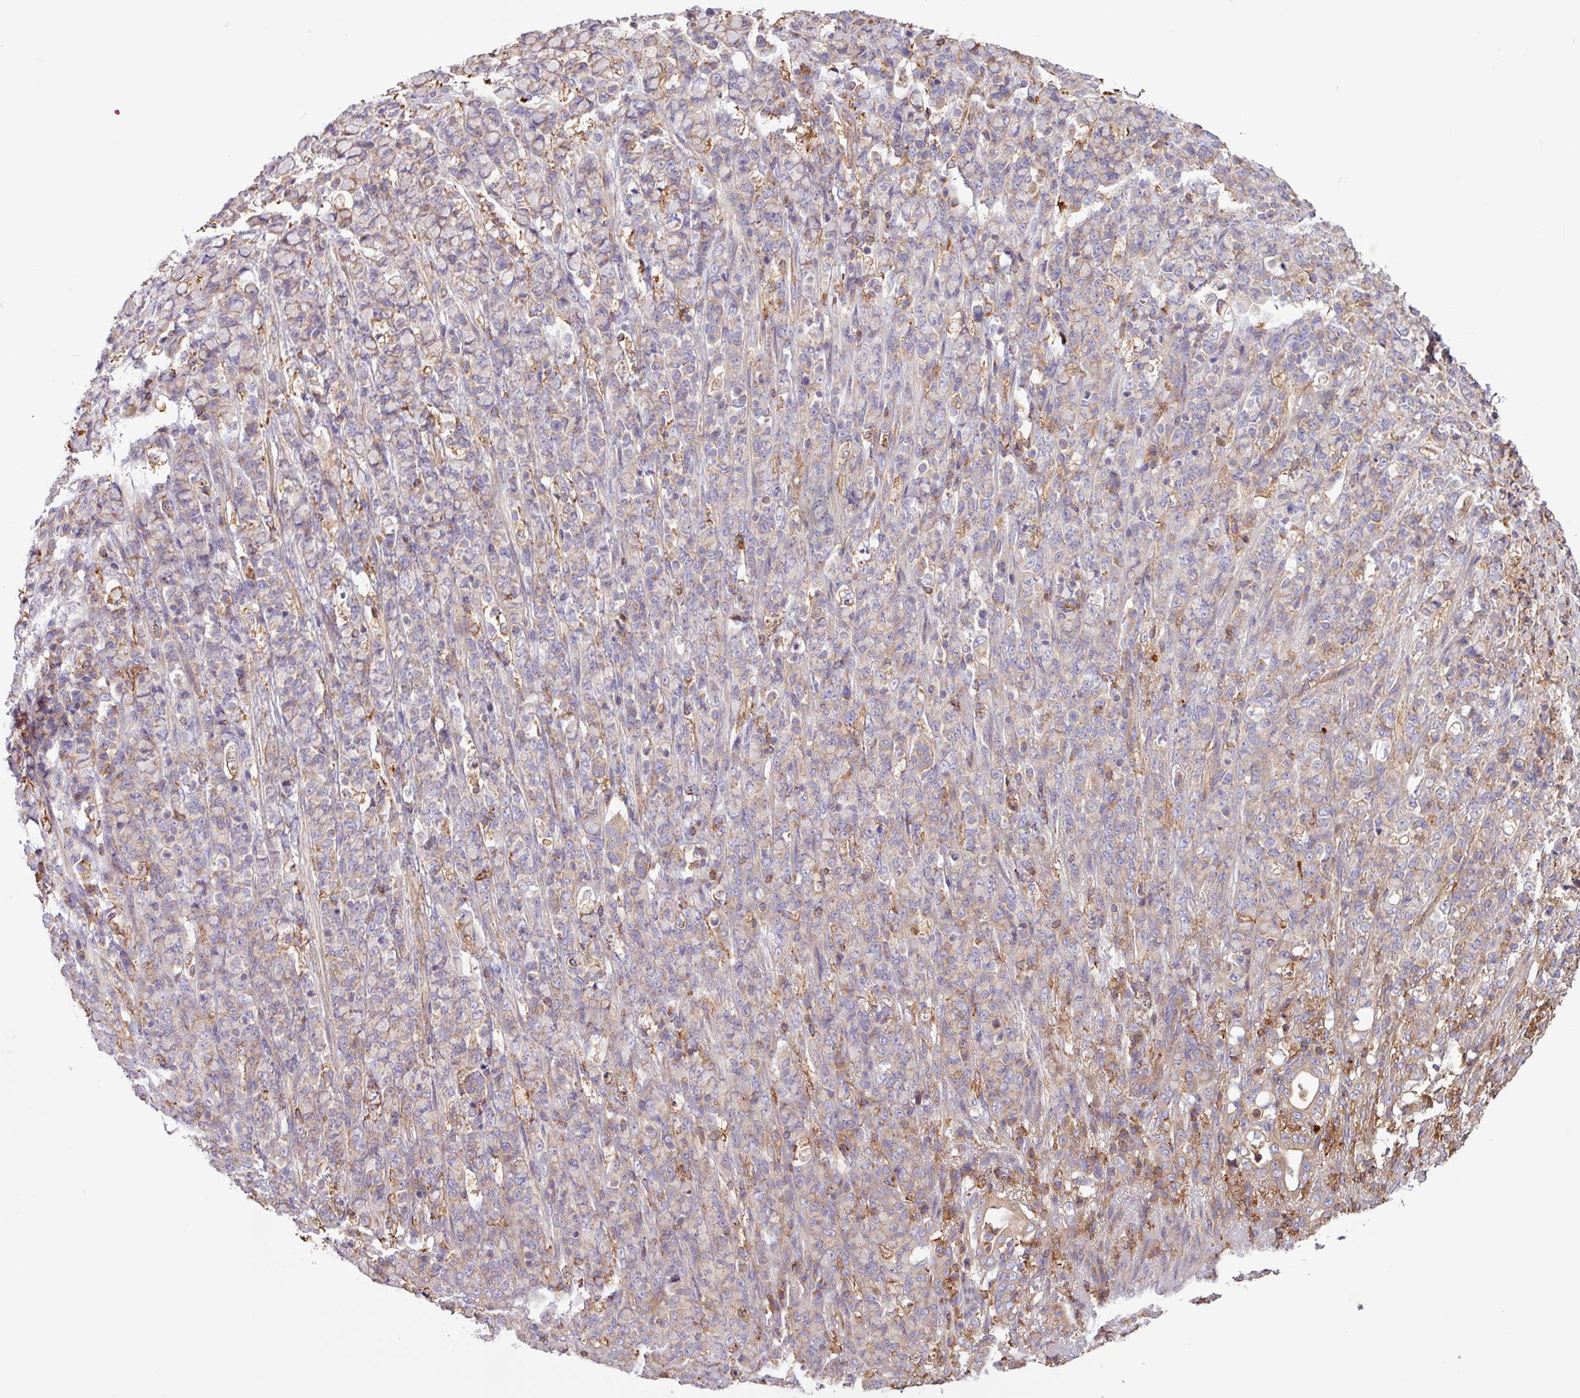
{"staining": {"intensity": "weak", "quantity": "25%-75%", "location": "cytoplasmic/membranous"}, "tissue": "stomach cancer", "cell_type": "Tumor cells", "image_type": "cancer", "snomed": [{"axis": "morphology", "description": "Normal tissue, NOS"}, {"axis": "morphology", "description": "Adenocarcinoma, NOS"}, {"axis": "topography", "description": "Stomach"}], "caption": "Adenocarcinoma (stomach) stained with a brown dye exhibits weak cytoplasmic/membranous positive expression in about 25%-75% of tumor cells.", "gene": "ACTR3", "patient": {"sex": "female", "age": 79}}